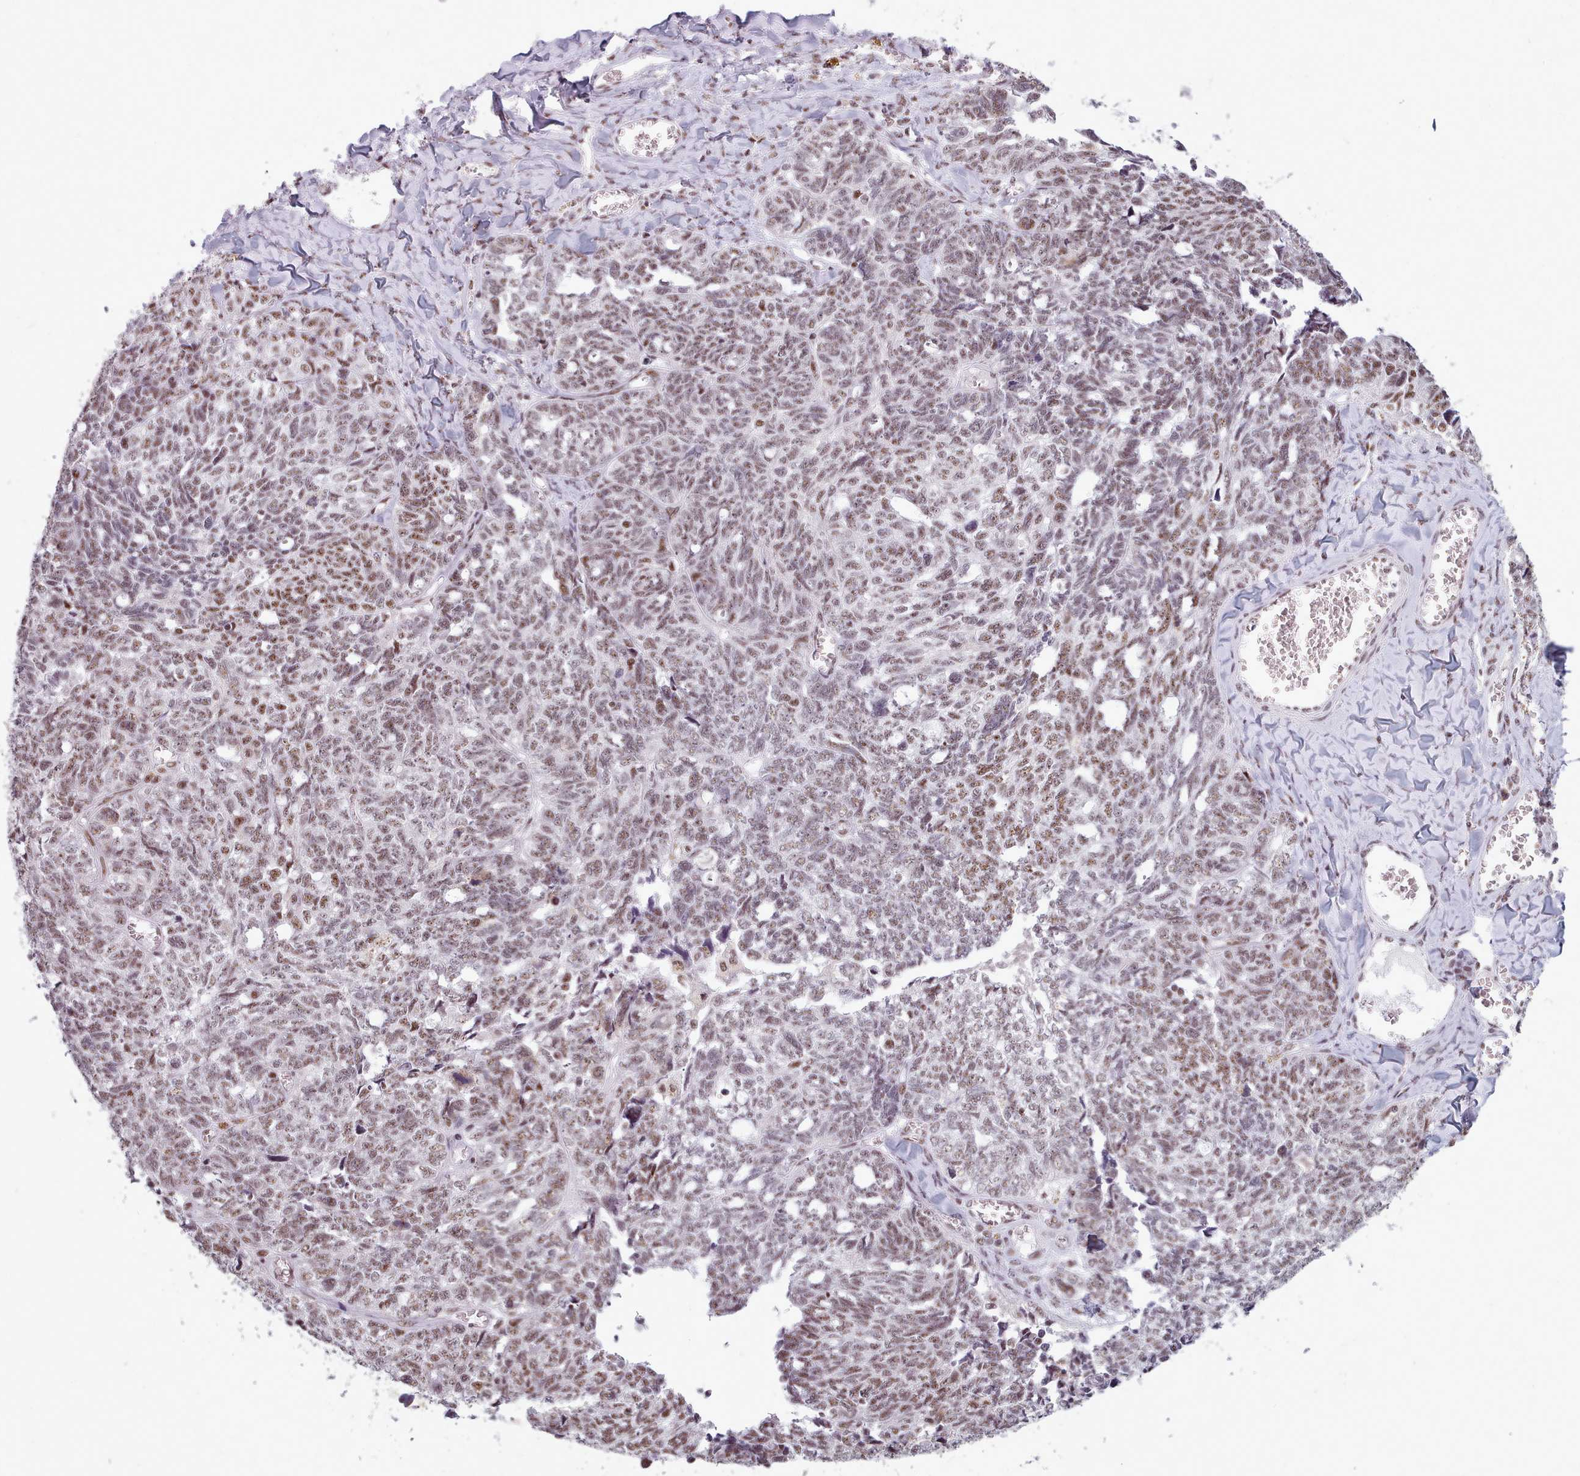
{"staining": {"intensity": "moderate", "quantity": ">75%", "location": "nuclear"}, "tissue": "ovarian cancer", "cell_type": "Tumor cells", "image_type": "cancer", "snomed": [{"axis": "morphology", "description": "Cystadenocarcinoma, serous, NOS"}, {"axis": "topography", "description": "Ovary"}], "caption": "Immunohistochemical staining of ovarian serous cystadenocarcinoma reveals medium levels of moderate nuclear expression in approximately >75% of tumor cells.", "gene": "SRRM1", "patient": {"sex": "female", "age": 79}}